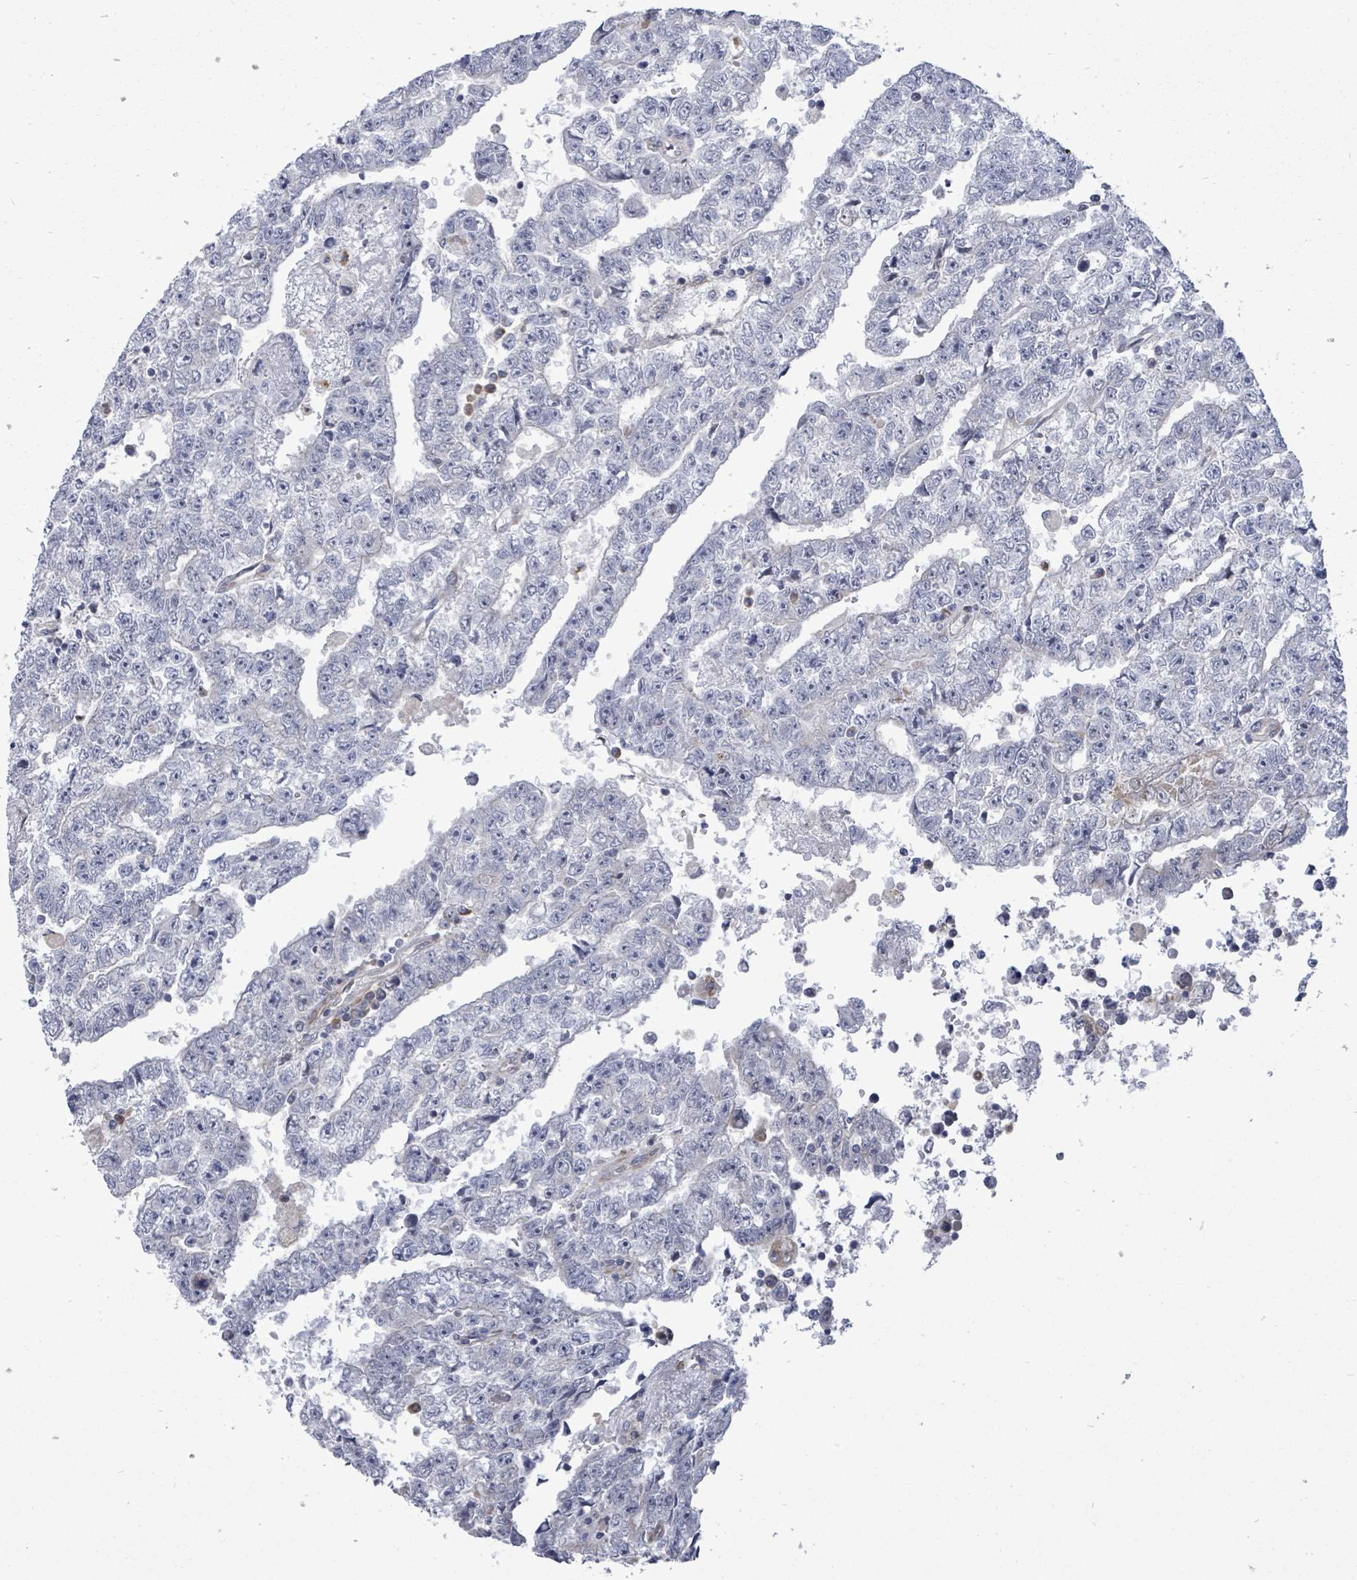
{"staining": {"intensity": "negative", "quantity": "none", "location": "none"}, "tissue": "testis cancer", "cell_type": "Tumor cells", "image_type": "cancer", "snomed": [{"axis": "morphology", "description": "Carcinoma, Embryonal, NOS"}, {"axis": "topography", "description": "Testis"}], "caption": "Tumor cells show no significant protein expression in testis embryonal carcinoma.", "gene": "SAR1A", "patient": {"sex": "male", "age": 25}}